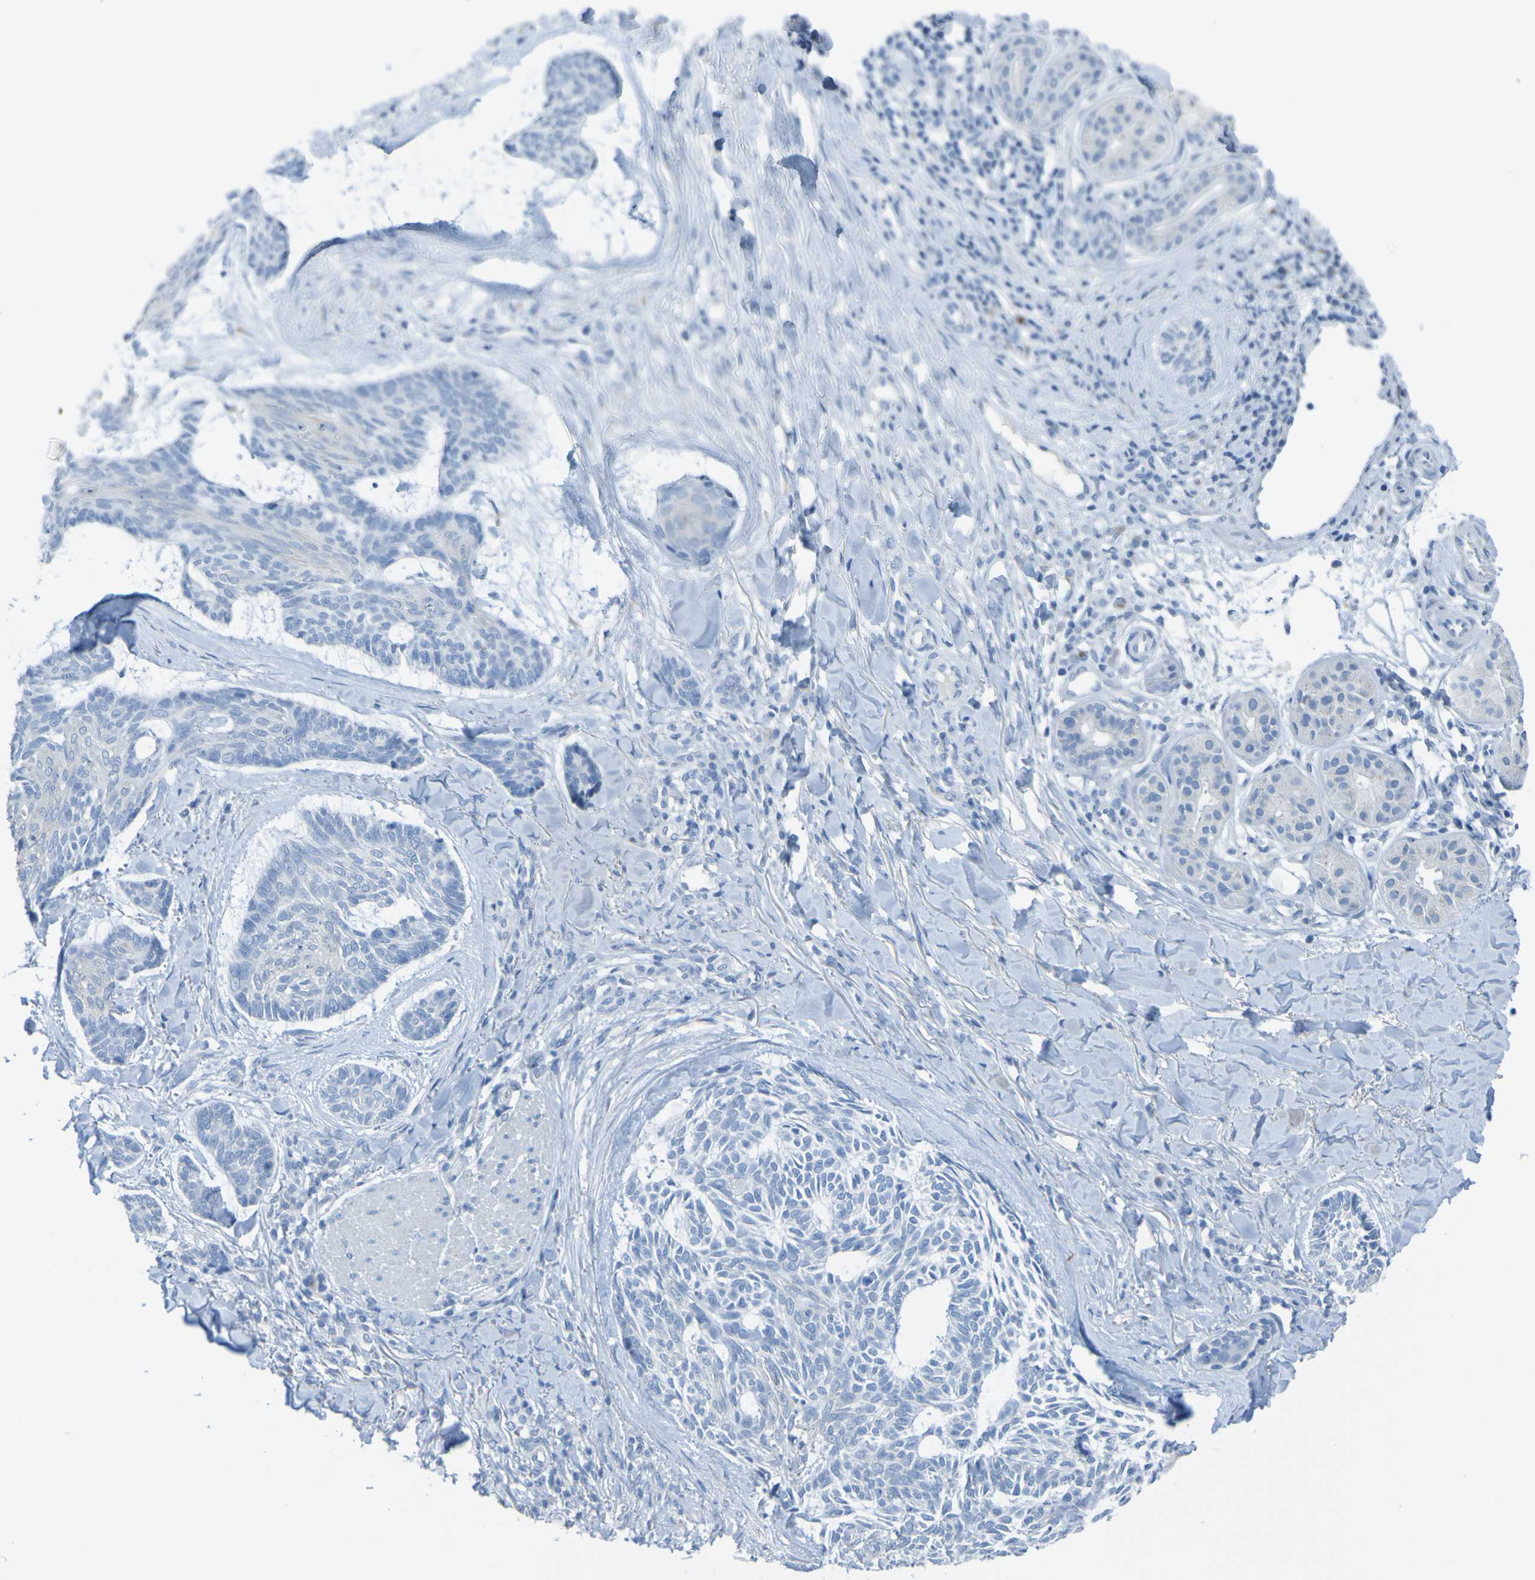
{"staining": {"intensity": "negative", "quantity": "none", "location": "none"}, "tissue": "skin cancer", "cell_type": "Tumor cells", "image_type": "cancer", "snomed": [{"axis": "morphology", "description": "Basal cell carcinoma"}, {"axis": "topography", "description": "Skin"}], "caption": "An image of skin cancer (basal cell carcinoma) stained for a protein exhibits no brown staining in tumor cells.", "gene": "ACMSD", "patient": {"sex": "male", "age": 43}}